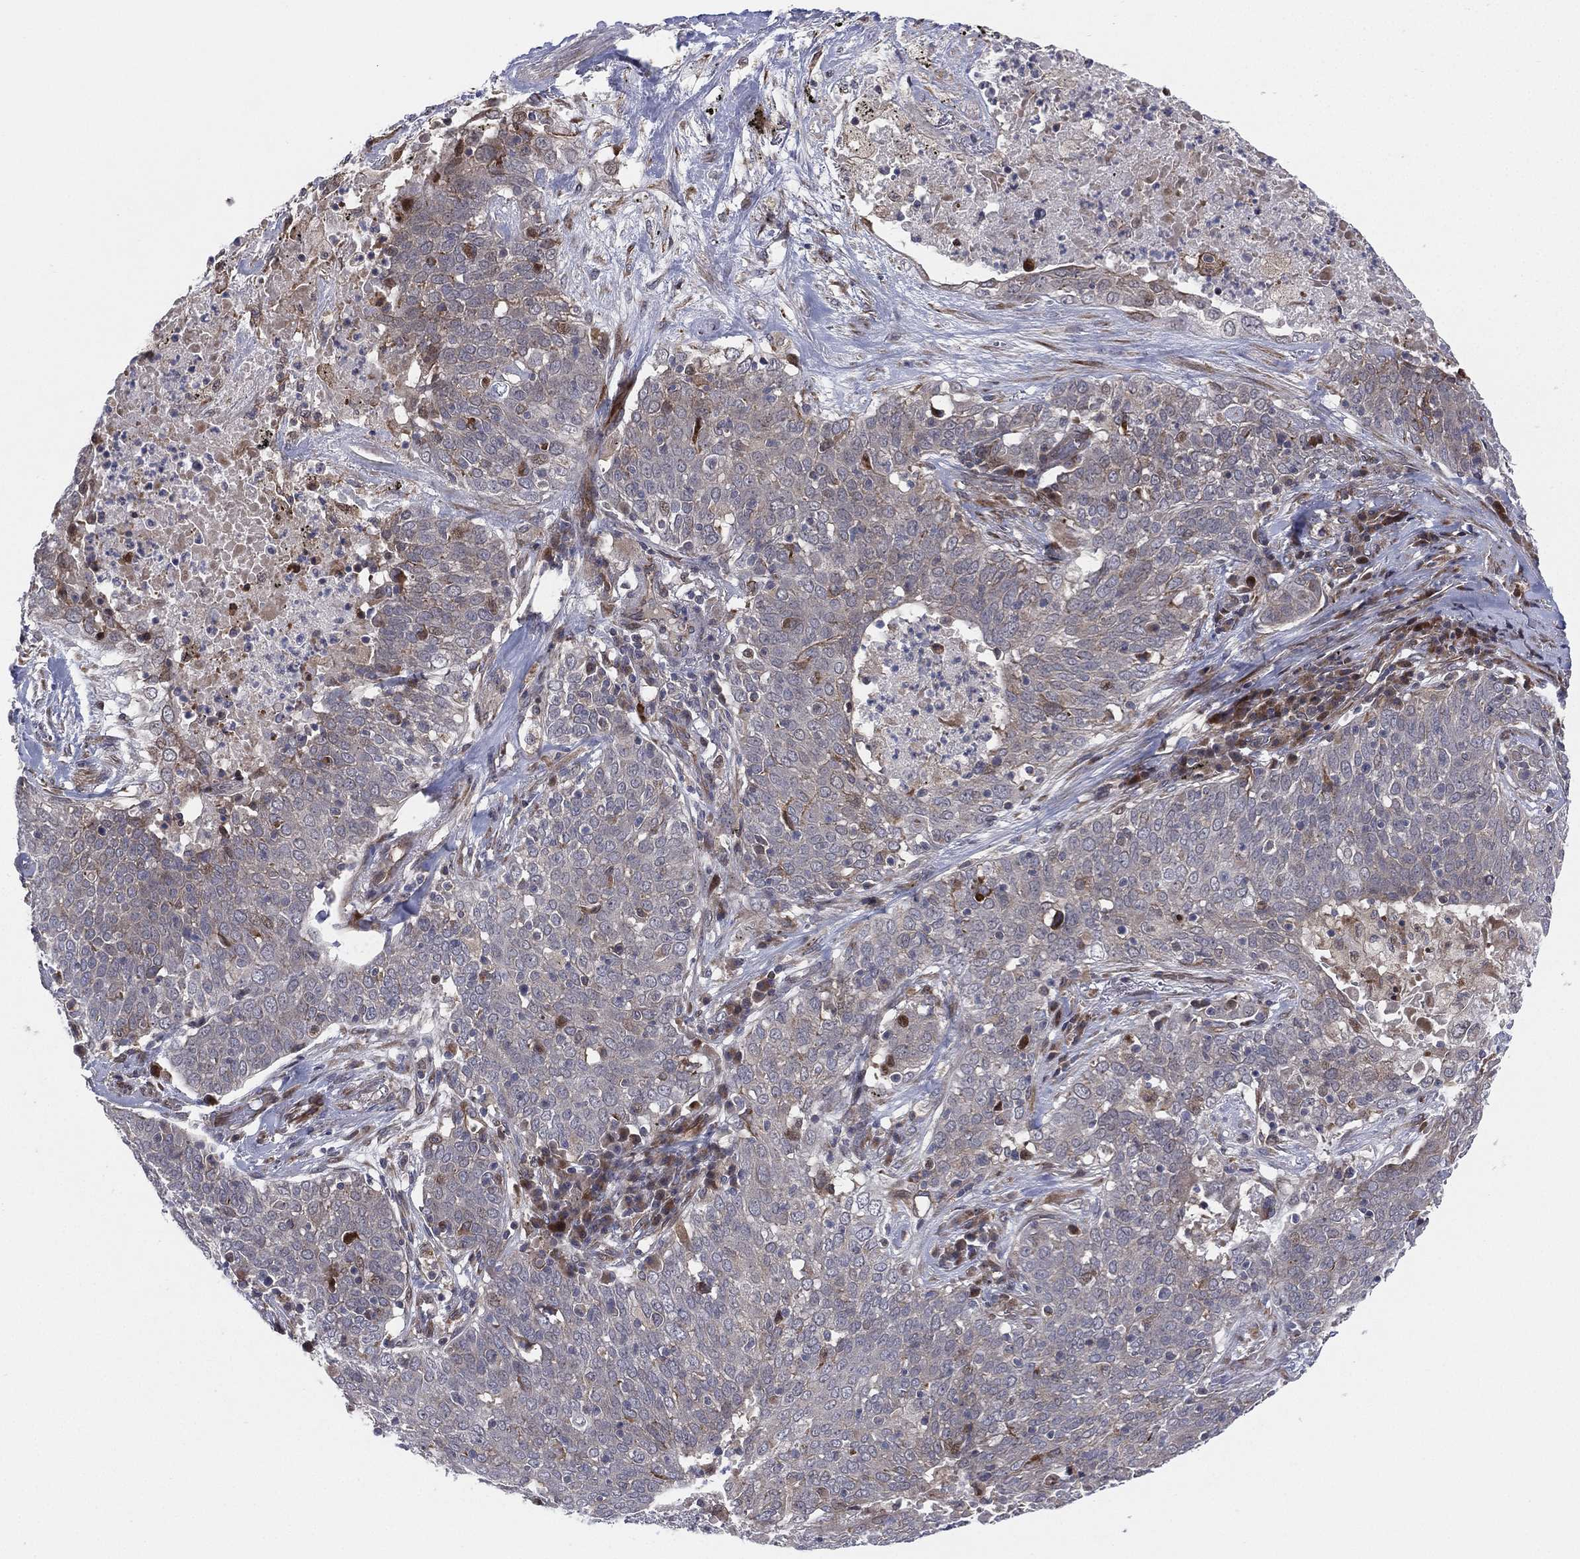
{"staining": {"intensity": "negative", "quantity": "none", "location": "none"}, "tissue": "lung cancer", "cell_type": "Tumor cells", "image_type": "cancer", "snomed": [{"axis": "morphology", "description": "Squamous cell carcinoma, NOS"}, {"axis": "topography", "description": "Lung"}], "caption": "An immunohistochemistry (IHC) photomicrograph of squamous cell carcinoma (lung) is shown. There is no staining in tumor cells of squamous cell carcinoma (lung).", "gene": "UTP14A", "patient": {"sex": "male", "age": 82}}